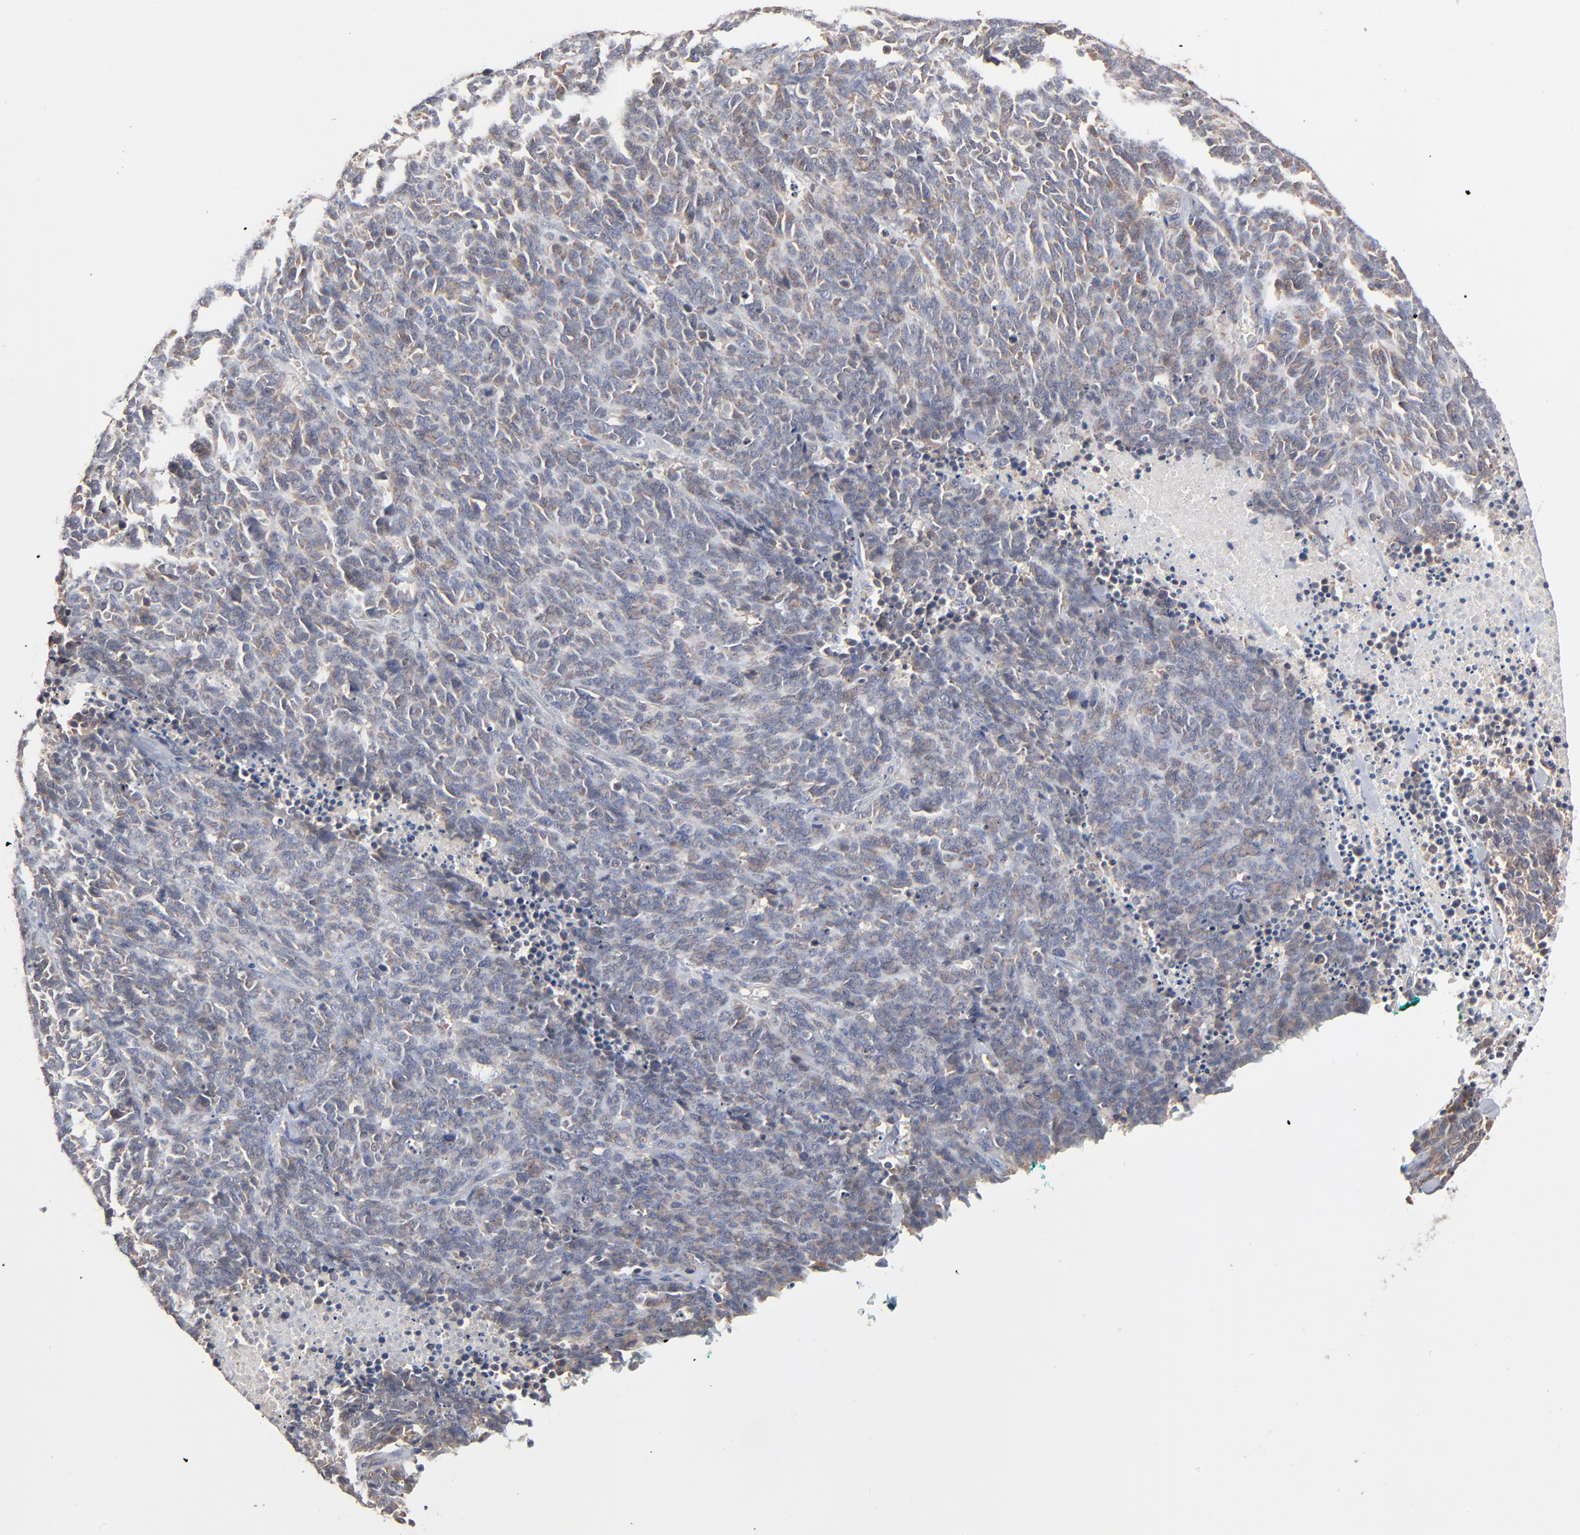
{"staining": {"intensity": "weak", "quantity": "25%-75%", "location": "cytoplasmic/membranous"}, "tissue": "lung cancer", "cell_type": "Tumor cells", "image_type": "cancer", "snomed": [{"axis": "morphology", "description": "Neoplasm, malignant, NOS"}, {"axis": "topography", "description": "Lung"}], "caption": "Neoplasm (malignant) (lung) stained with DAB IHC shows low levels of weak cytoplasmic/membranous staining in approximately 25%-75% of tumor cells.", "gene": "ABLIM3", "patient": {"sex": "female", "age": 58}}